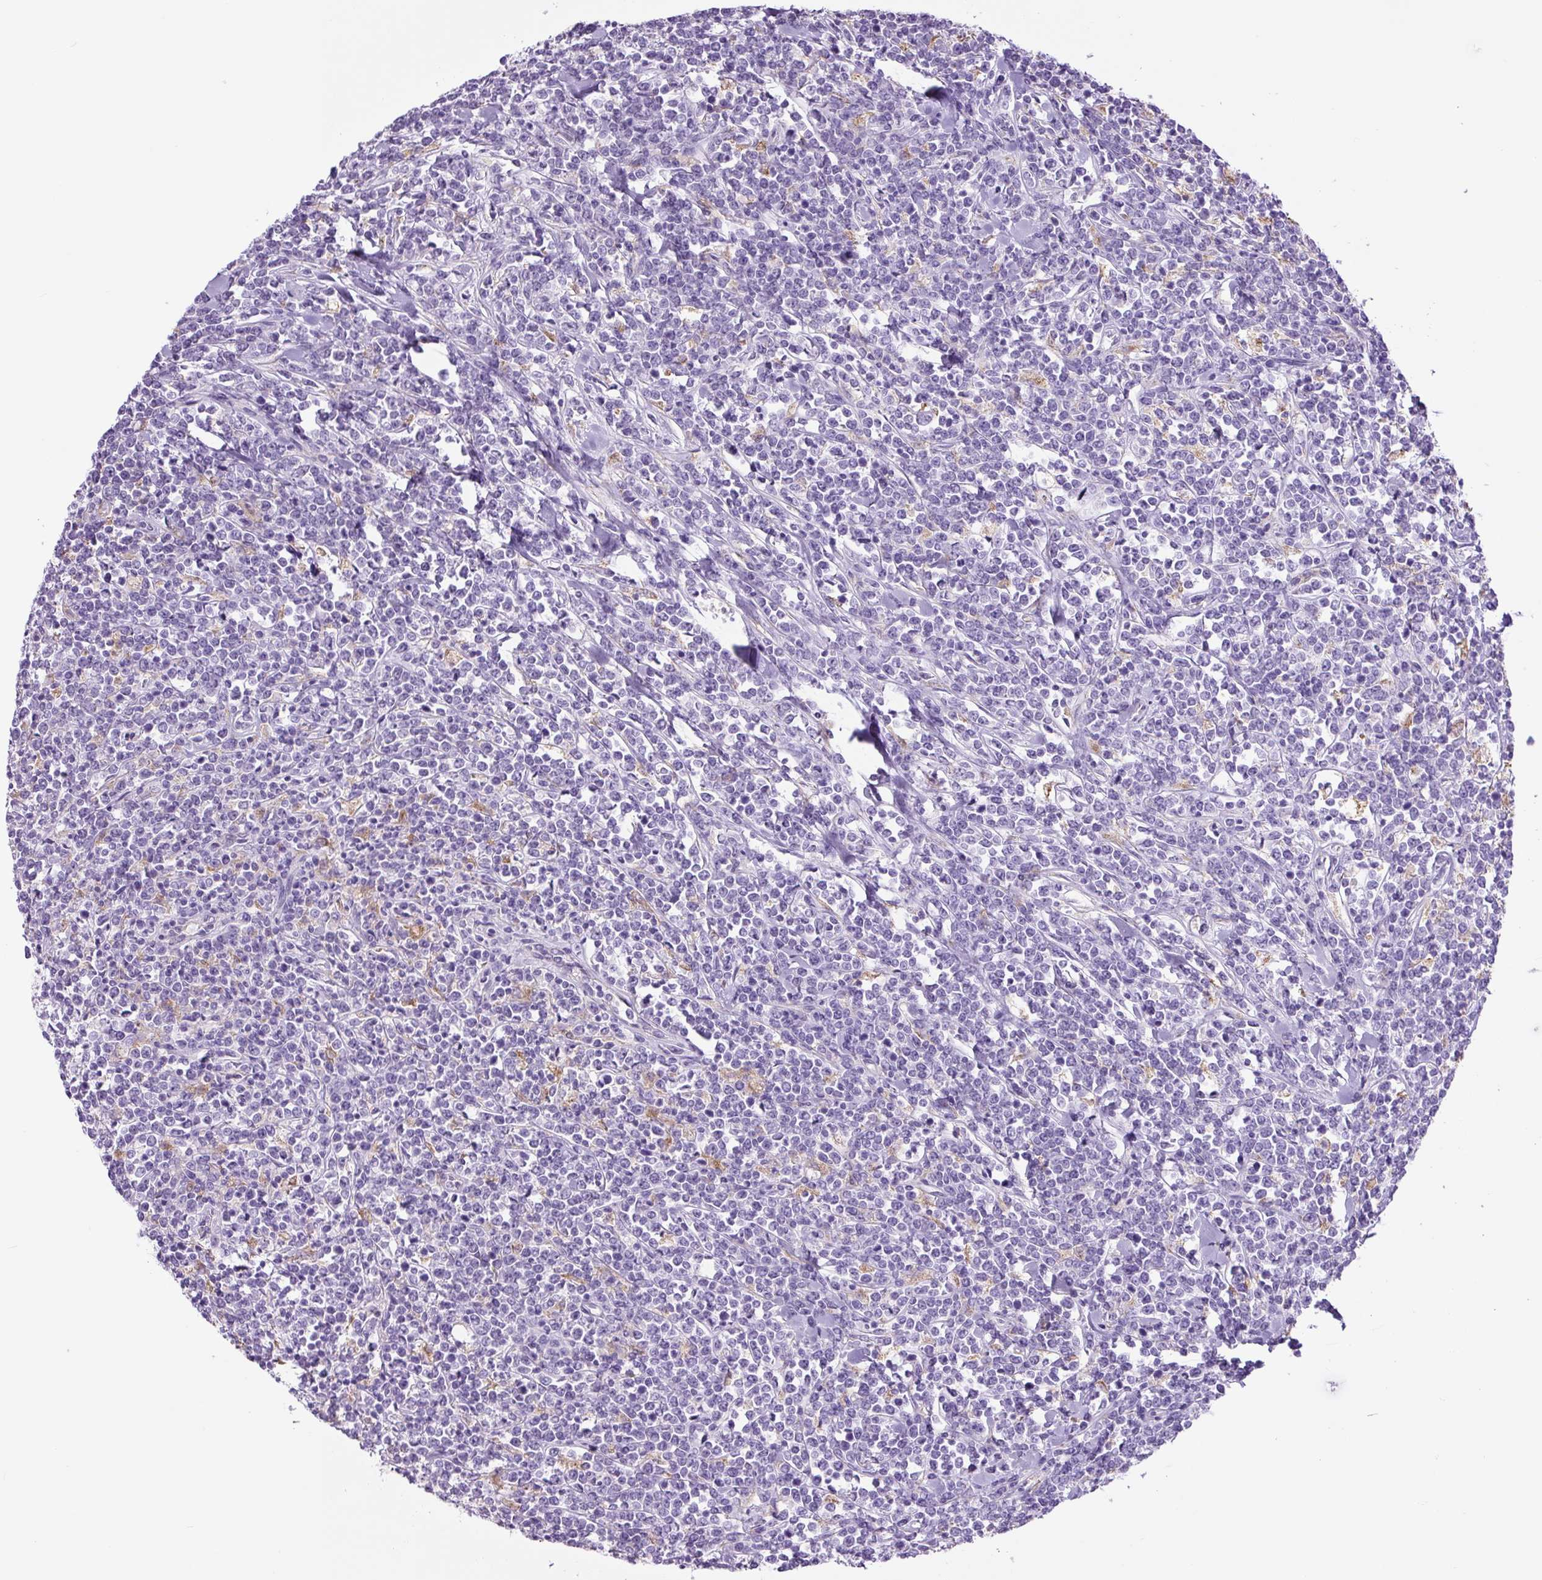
{"staining": {"intensity": "negative", "quantity": "none", "location": "none"}, "tissue": "lymphoma", "cell_type": "Tumor cells", "image_type": "cancer", "snomed": [{"axis": "morphology", "description": "Malignant lymphoma, non-Hodgkin's type, High grade"}, {"axis": "topography", "description": "Small intestine"}, {"axis": "topography", "description": "Colon"}], "caption": "Tumor cells are negative for protein expression in human lymphoma.", "gene": "LCN10", "patient": {"sex": "male", "age": 8}}